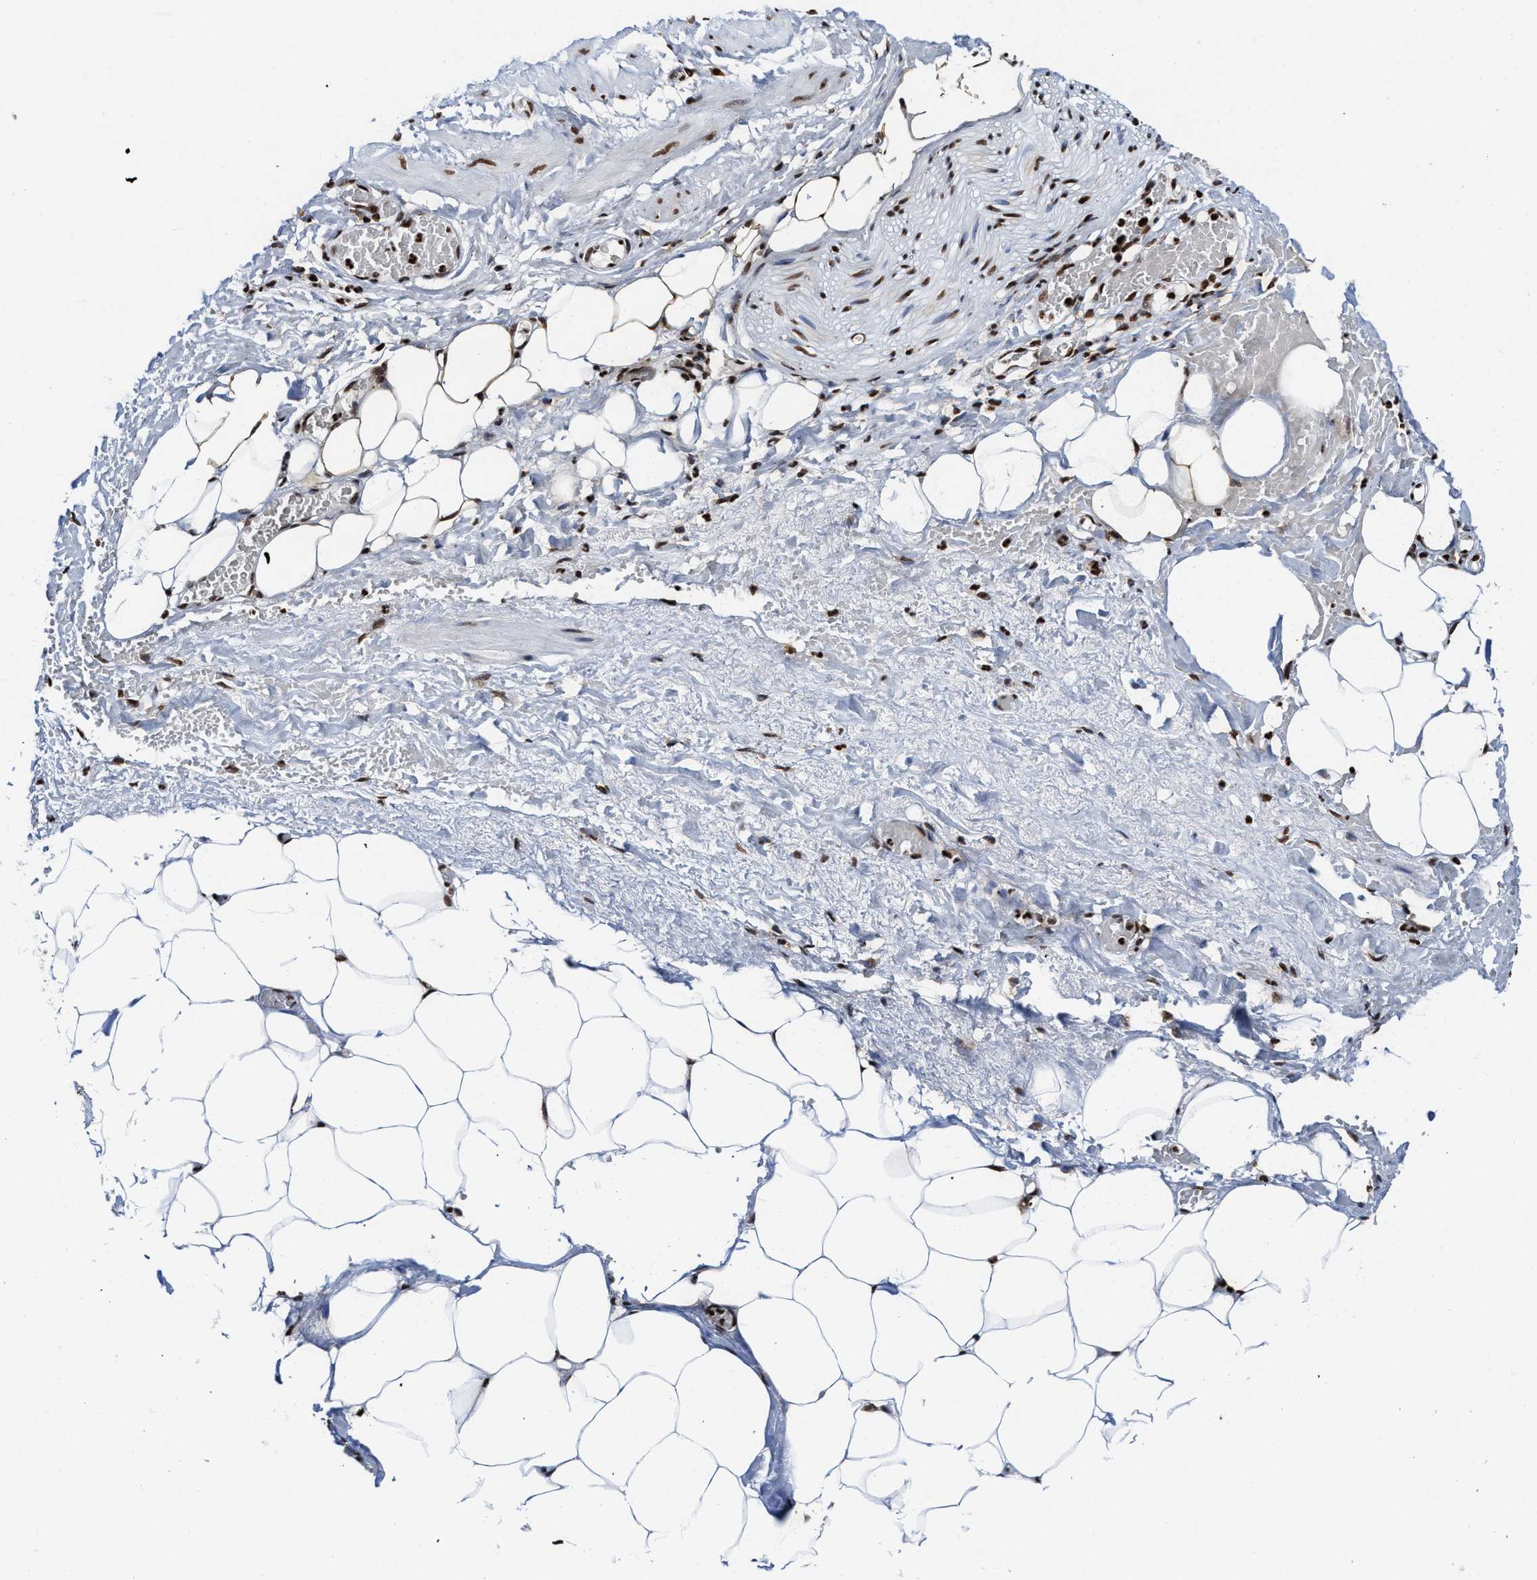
{"staining": {"intensity": "strong", "quantity": ">75%", "location": "nuclear"}, "tissue": "adipose tissue", "cell_type": "Adipocytes", "image_type": "normal", "snomed": [{"axis": "morphology", "description": "Normal tissue, NOS"}, {"axis": "topography", "description": "Soft tissue"}, {"axis": "topography", "description": "Vascular tissue"}], "caption": "Immunohistochemistry (IHC) of normal human adipose tissue displays high levels of strong nuclear positivity in approximately >75% of adipocytes. (Stains: DAB in brown, nuclei in blue, Microscopy: brightfield microscopy at high magnification).", "gene": "ALYREF", "patient": {"sex": "female", "age": 35}}